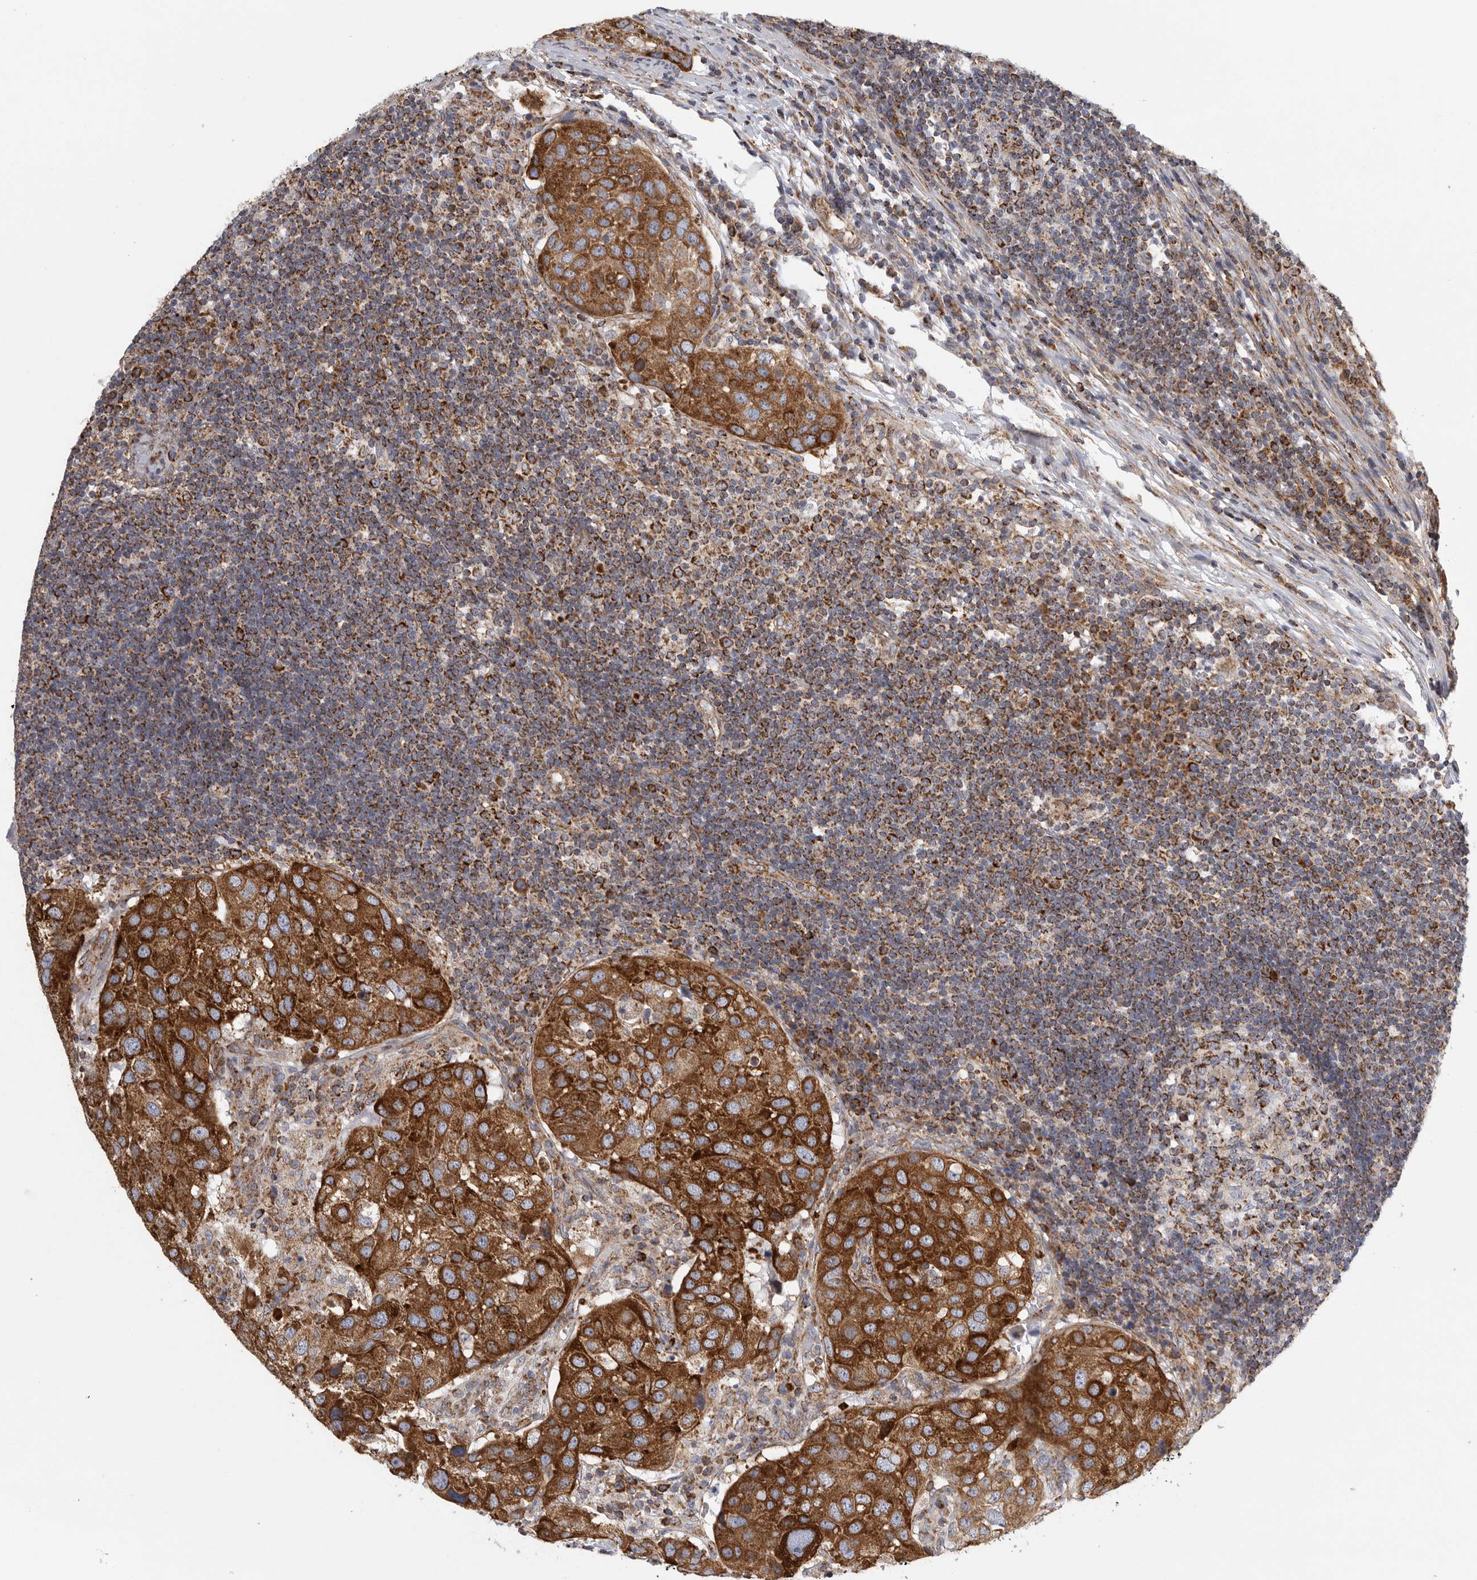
{"staining": {"intensity": "strong", "quantity": ">75%", "location": "cytoplasmic/membranous"}, "tissue": "urothelial cancer", "cell_type": "Tumor cells", "image_type": "cancer", "snomed": [{"axis": "morphology", "description": "Urothelial carcinoma, High grade"}, {"axis": "topography", "description": "Lymph node"}, {"axis": "topography", "description": "Urinary bladder"}], "caption": "Immunohistochemistry (IHC) micrograph of neoplastic tissue: human urothelial carcinoma (high-grade) stained using IHC exhibits high levels of strong protein expression localized specifically in the cytoplasmic/membranous of tumor cells, appearing as a cytoplasmic/membranous brown color.", "gene": "FKBP8", "patient": {"sex": "male", "age": 51}}